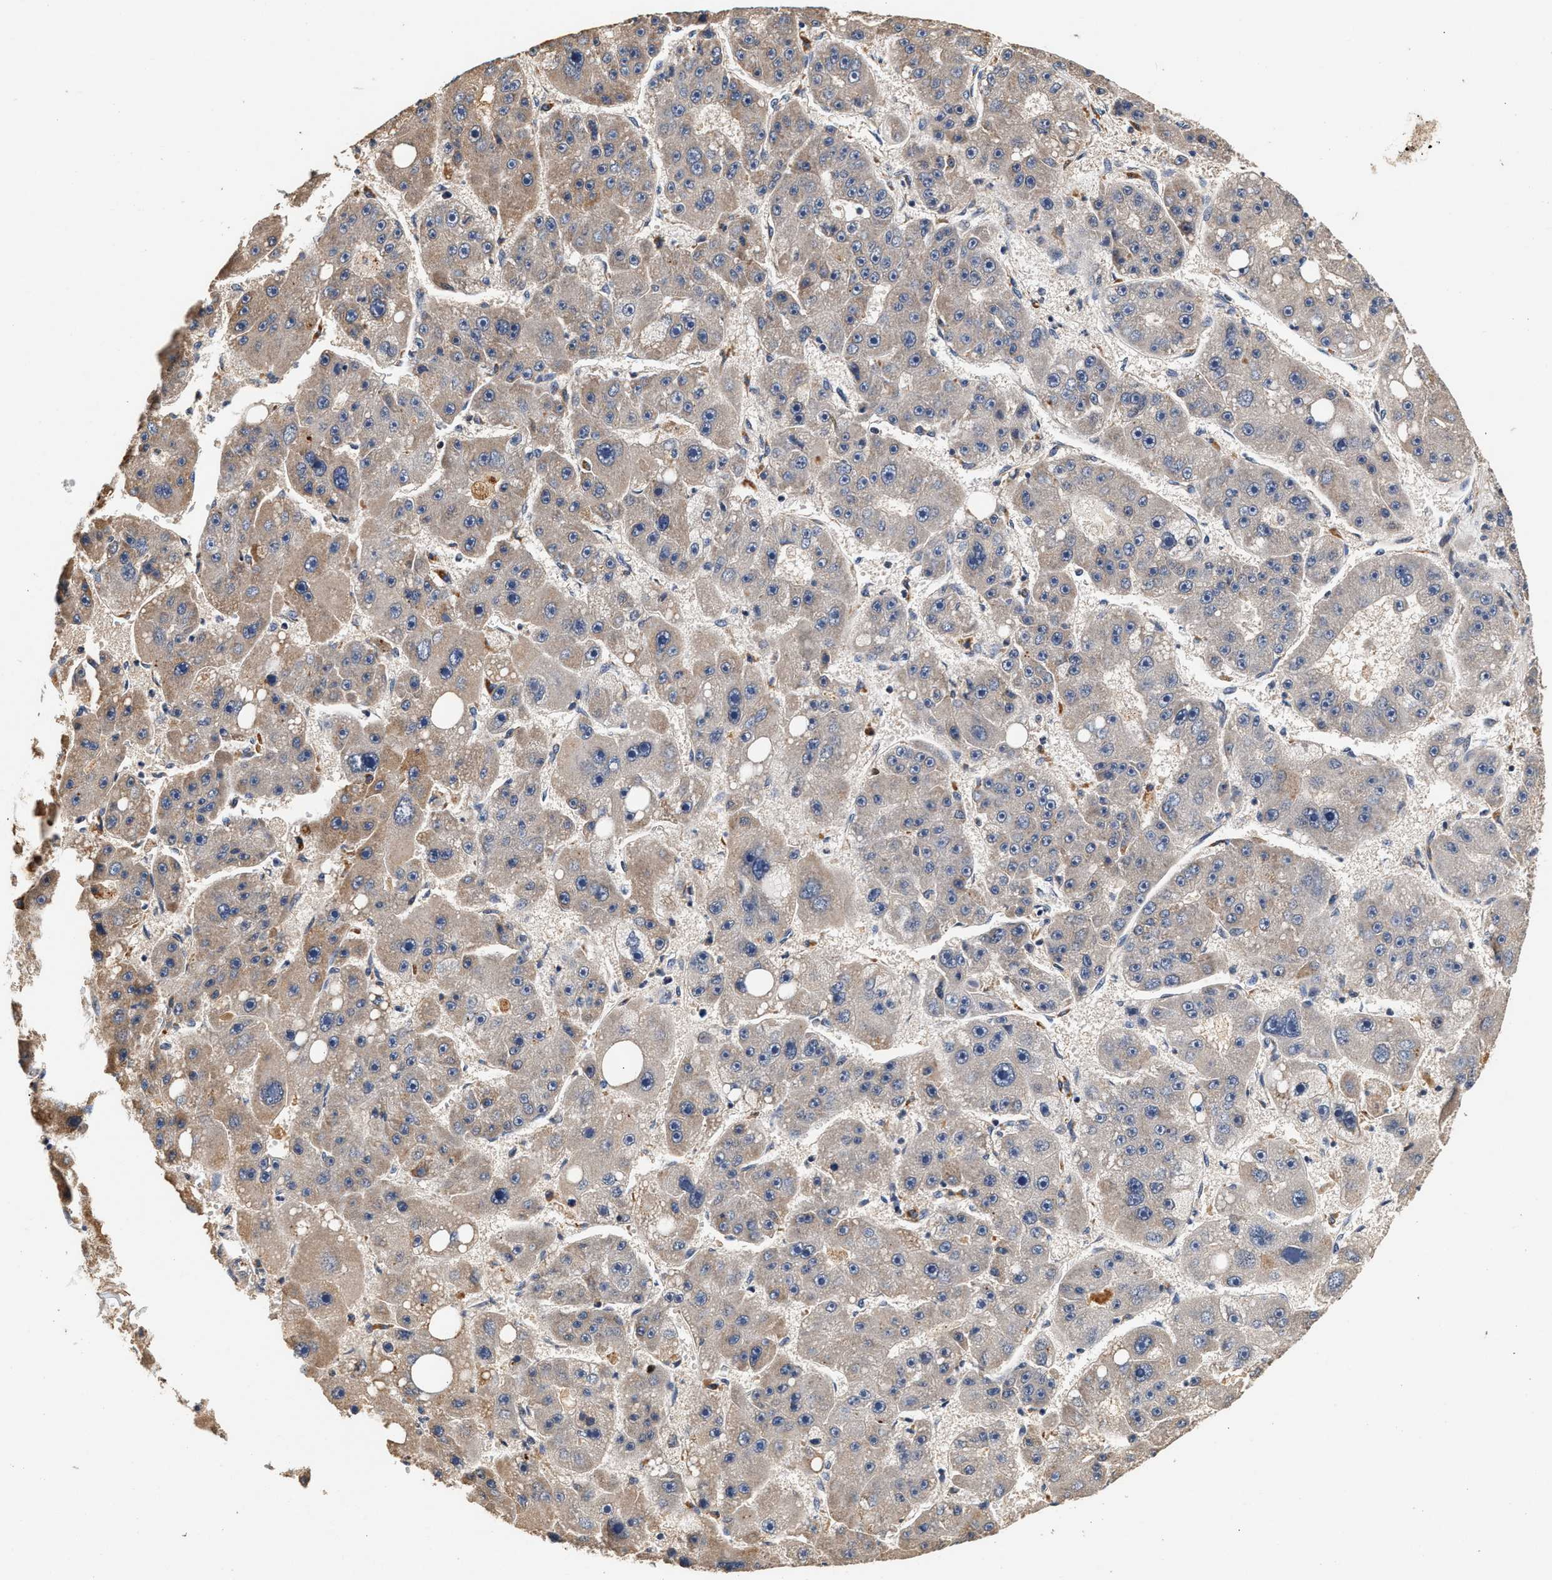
{"staining": {"intensity": "weak", "quantity": "<25%", "location": "cytoplasmic/membranous"}, "tissue": "liver cancer", "cell_type": "Tumor cells", "image_type": "cancer", "snomed": [{"axis": "morphology", "description": "Carcinoma, Hepatocellular, NOS"}, {"axis": "topography", "description": "Liver"}], "caption": "Immunohistochemistry (IHC) of human liver cancer (hepatocellular carcinoma) displays no positivity in tumor cells.", "gene": "PTGR3", "patient": {"sex": "female", "age": 61}}